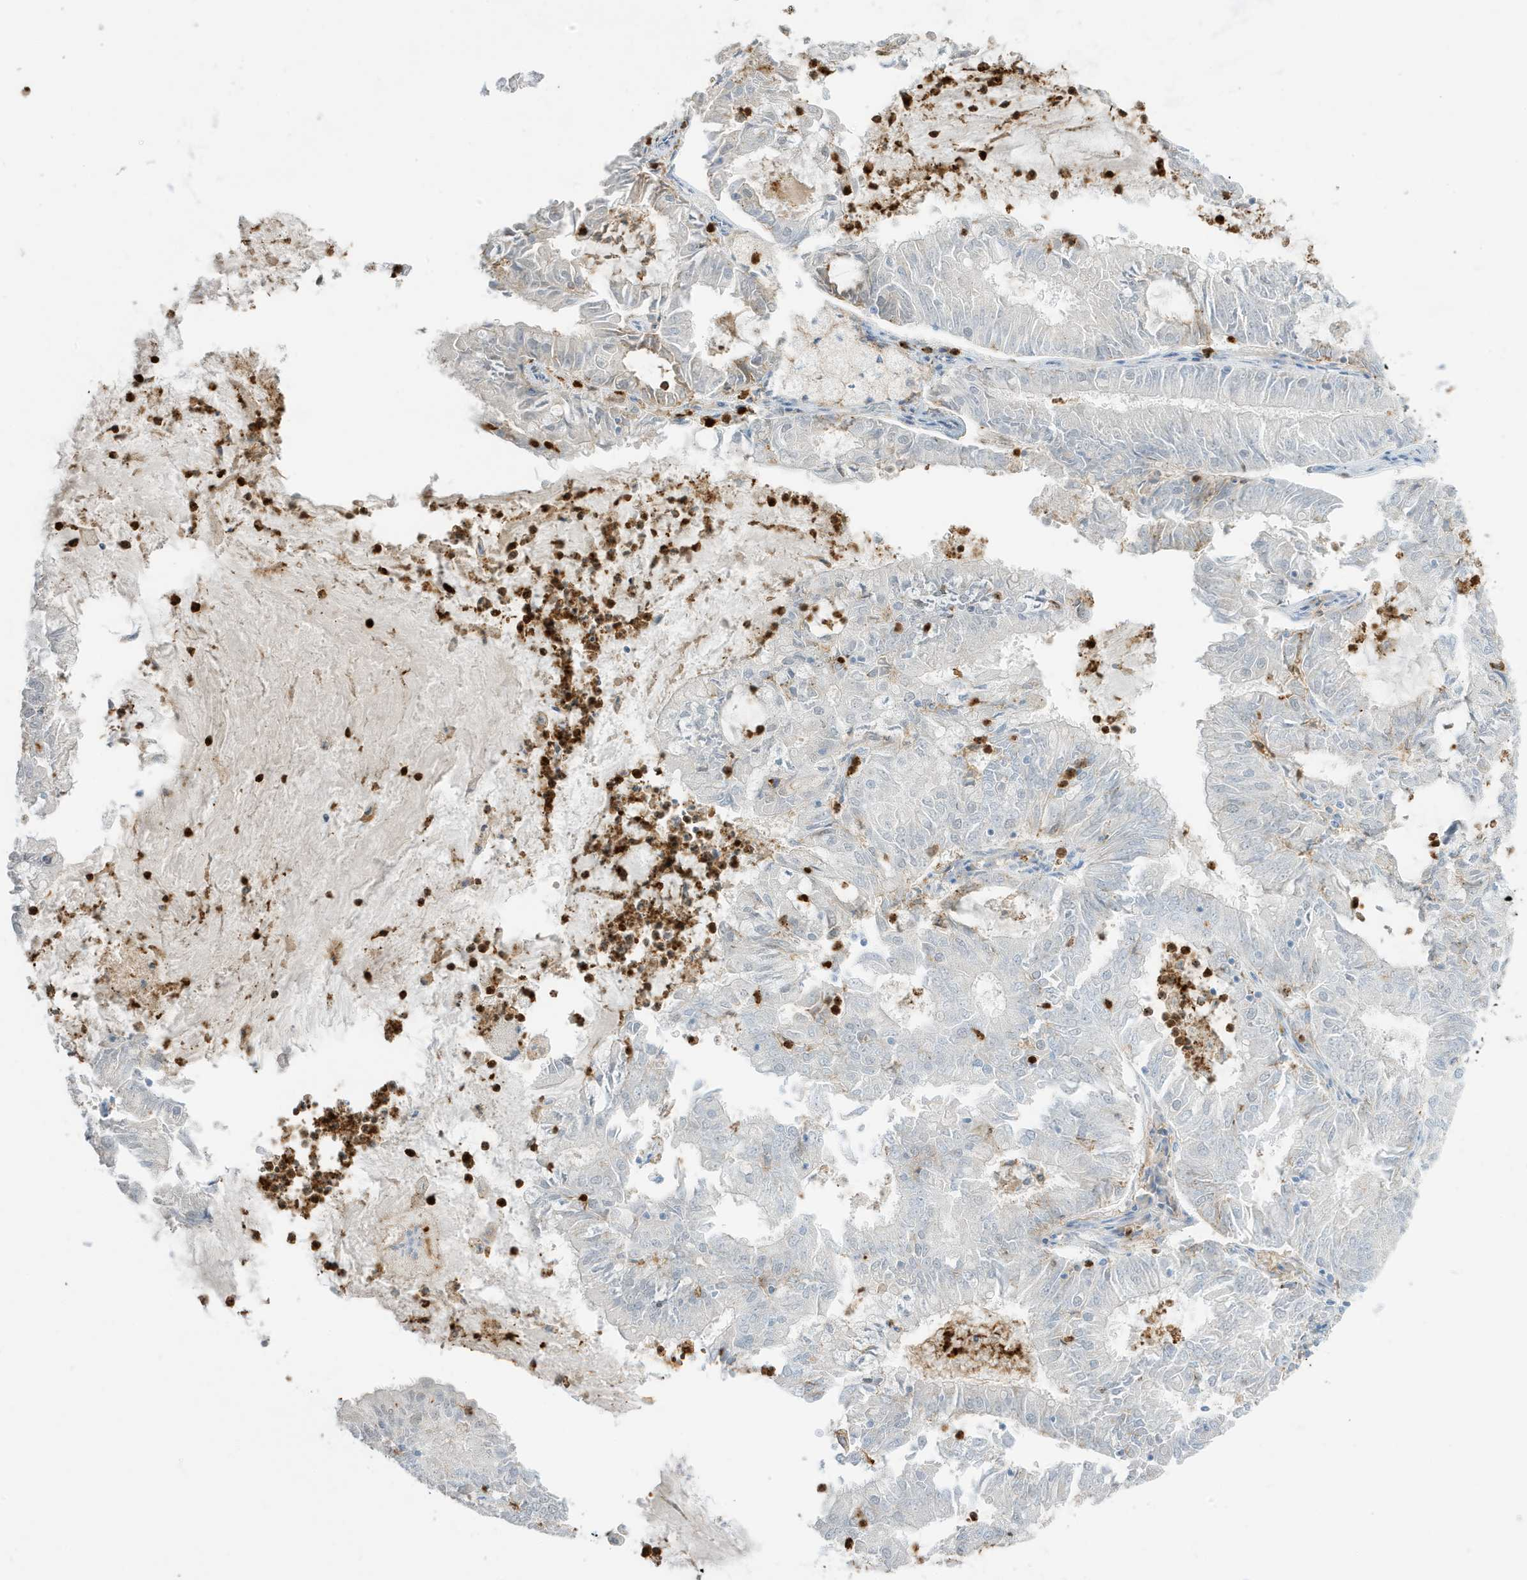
{"staining": {"intensity": "negative", "quantity": "none", "location": "none"}, "tissue": "endometrial cancer", "cell_type": "Tumor cells", "image_type": "cancer", "snomed": [{"axis": "morphology", "description": "Adenocarcinoma, NOS"}, {"axis": "topography", "description": "Endometrium"}], "caption": "Histopathology image shows no protein expression in tumor cells of endometrial cancer (adenocarcinoma) tissue.", "gene": "GCA", "patient": {"sex": "female", "age": 57}}